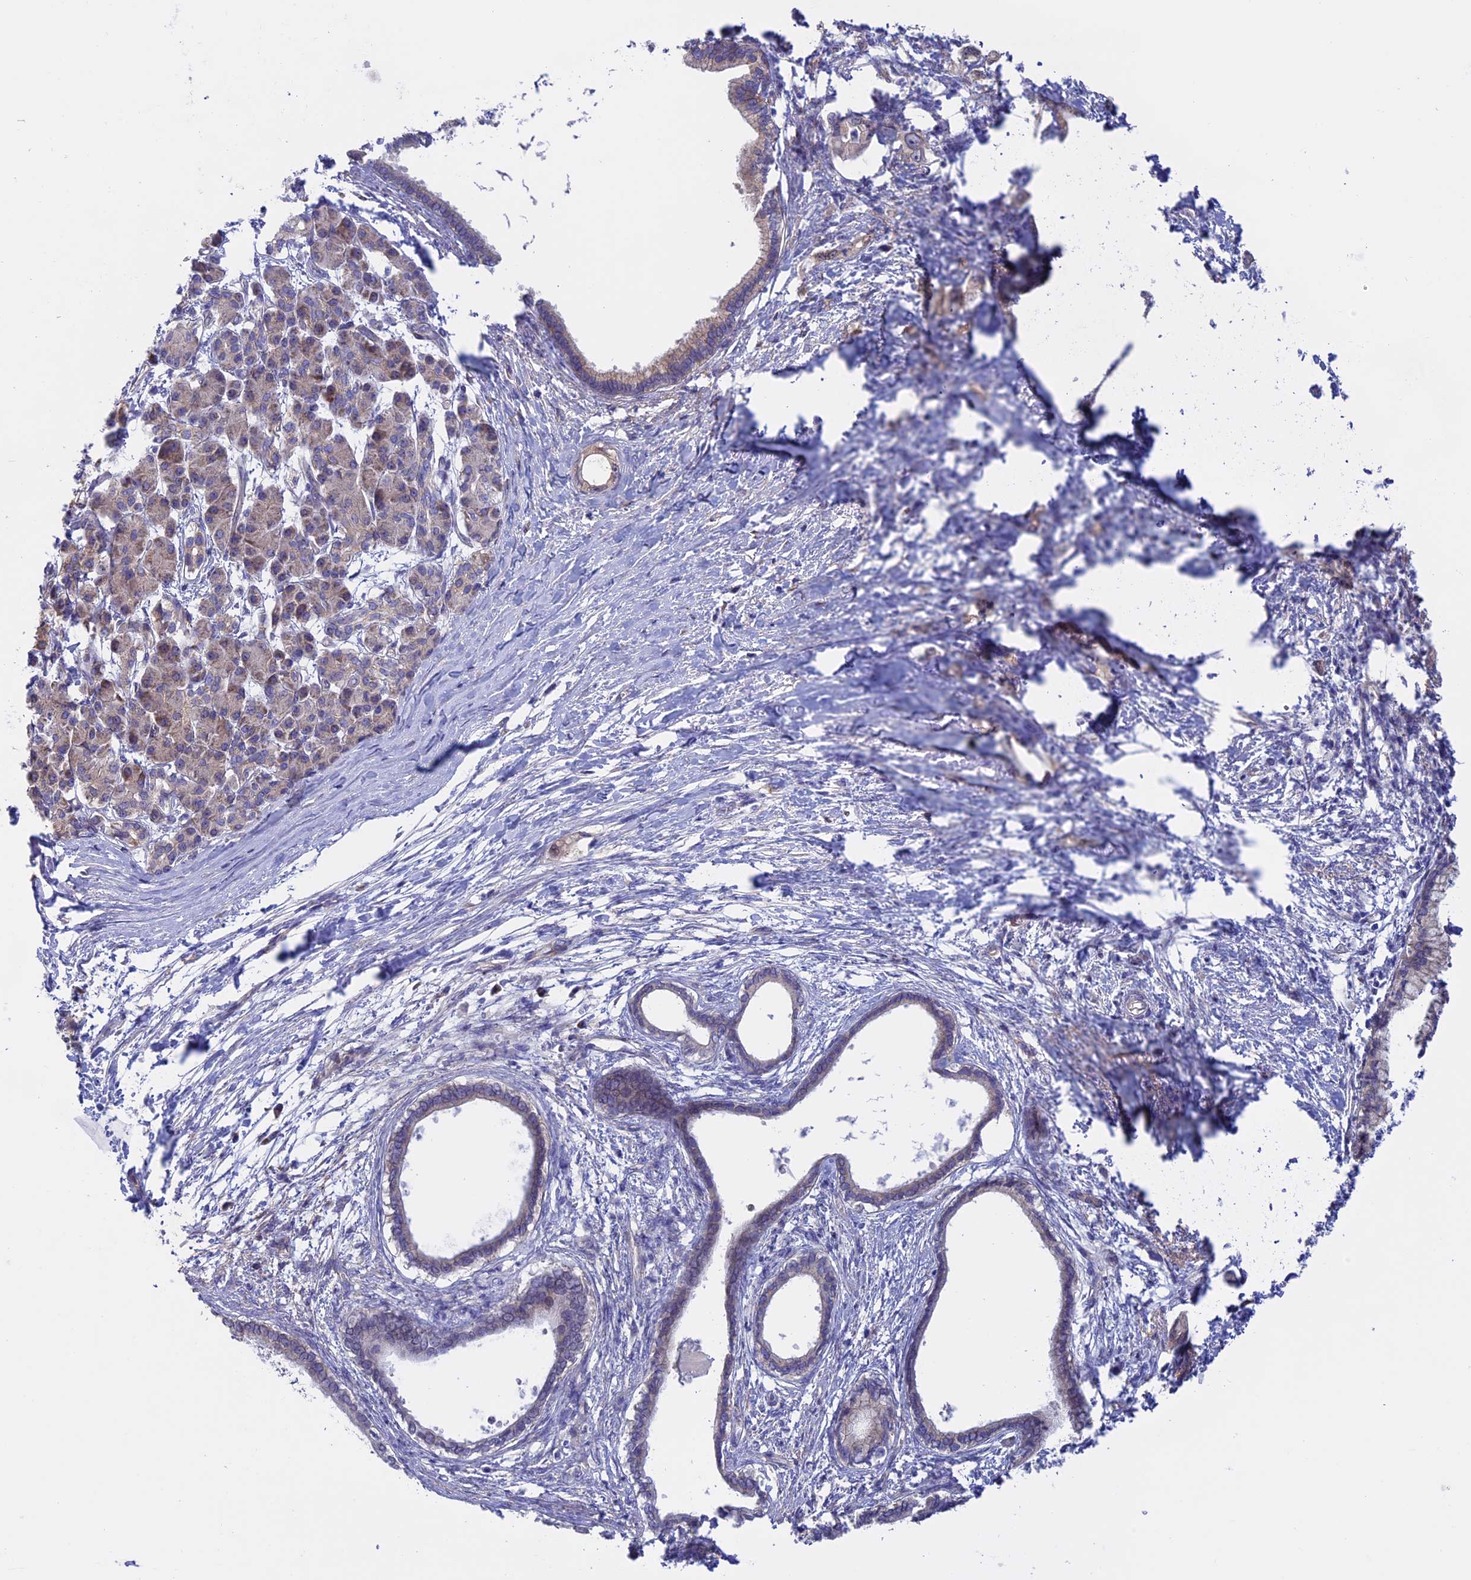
{"staining": {"intensity": "weak", "quantity": "<25%", "location": "cytoplasmic/membranous"}, "tissue": "pancreatic cancer", "cell_type": "Tumor cells", "image_type": "cancer", "snomed": [{"axis": "morphology", "description": "Adenocarcinoma, NOS"}, {"axis": "topography", "description": "Pancreas"}], "caption": "Pancreatic adenocarcinoma stained for a protein using immunohistochemistry displays no positivity tumor cells.", "gene": "ETFDH", "patient": {"sex": "female", "age": 55}}